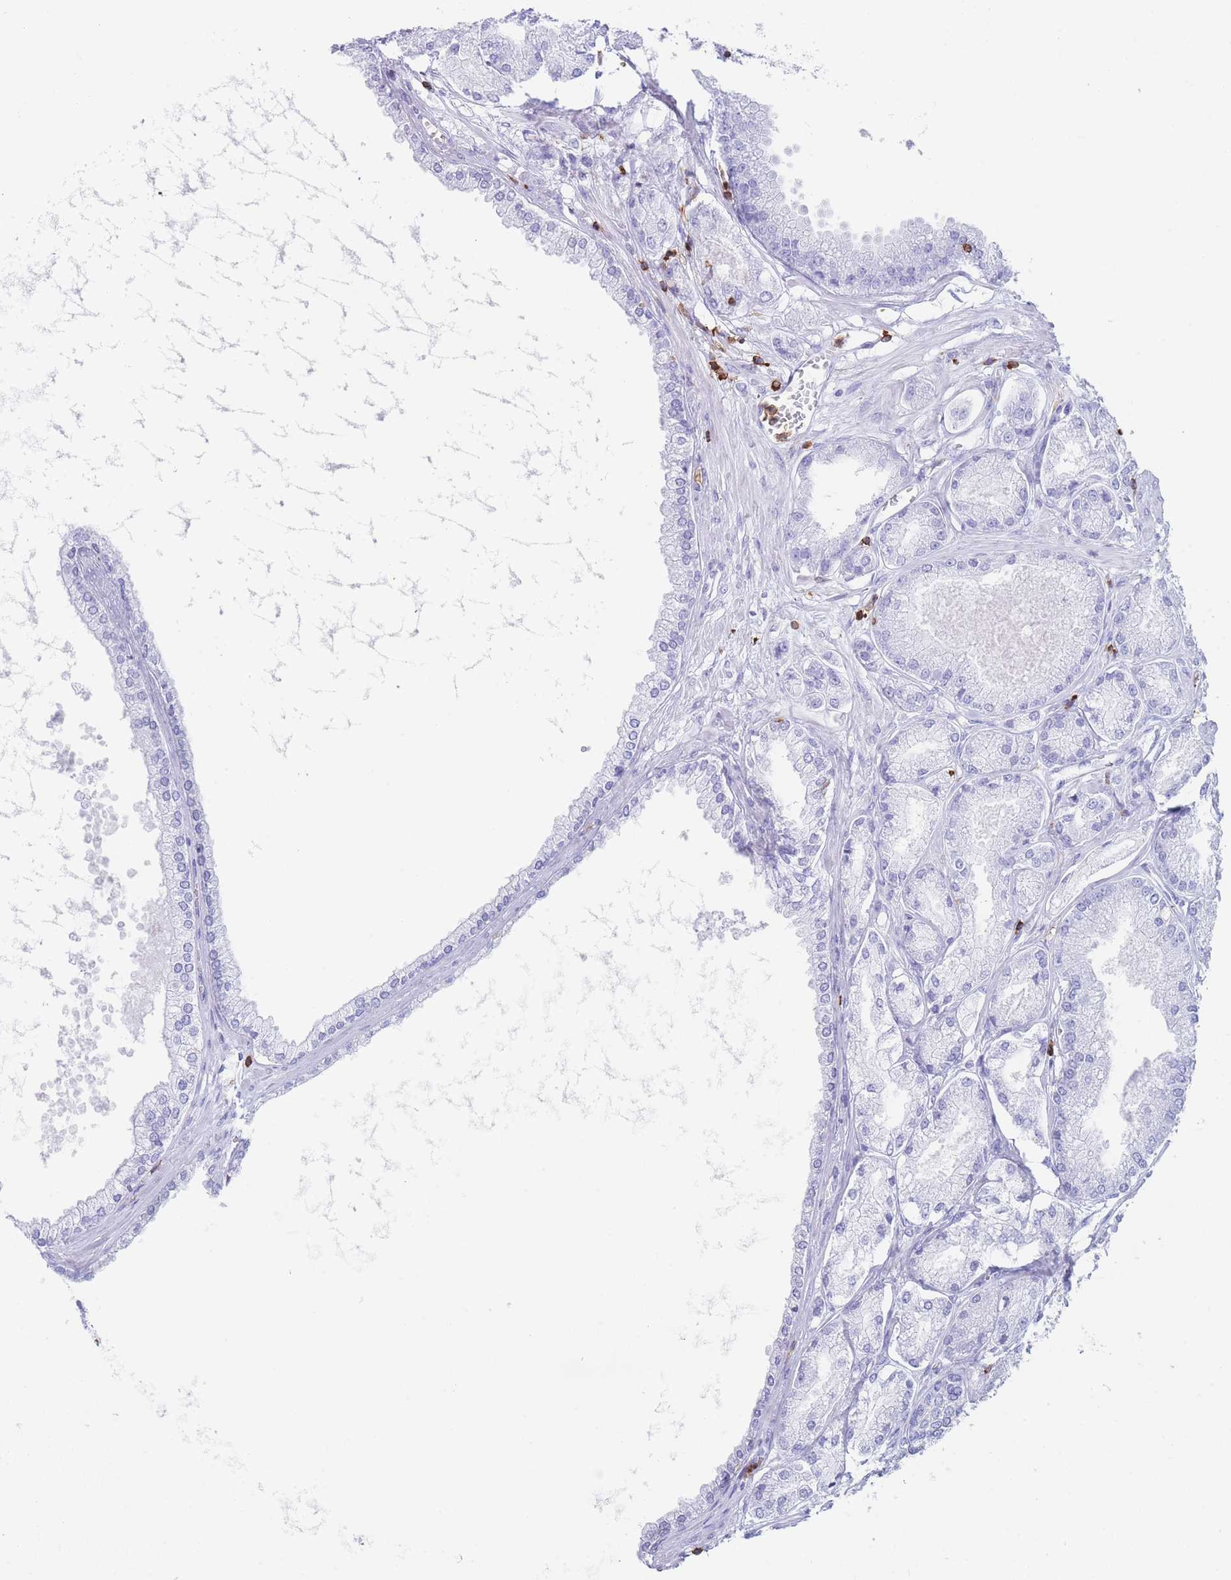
{"staining": {"intensity": "negative", "quantity": "none", "location": "none"}, "tissue": "prostate cancer", "cell_type": "Tumor cells", "image_type": "cancer", "snomed": [{"axis": "morphology", "description": "Adenocarcinoma, NOS"}, {"axis": "topography", "description": "Prostate and seminal vesicle, NOS"}], "caption": "Tumor cells show no significant positivity in prostate adenocarcinoma.", "gene": "CORO1A", "patient": {"sex": "male", "age": 76}}